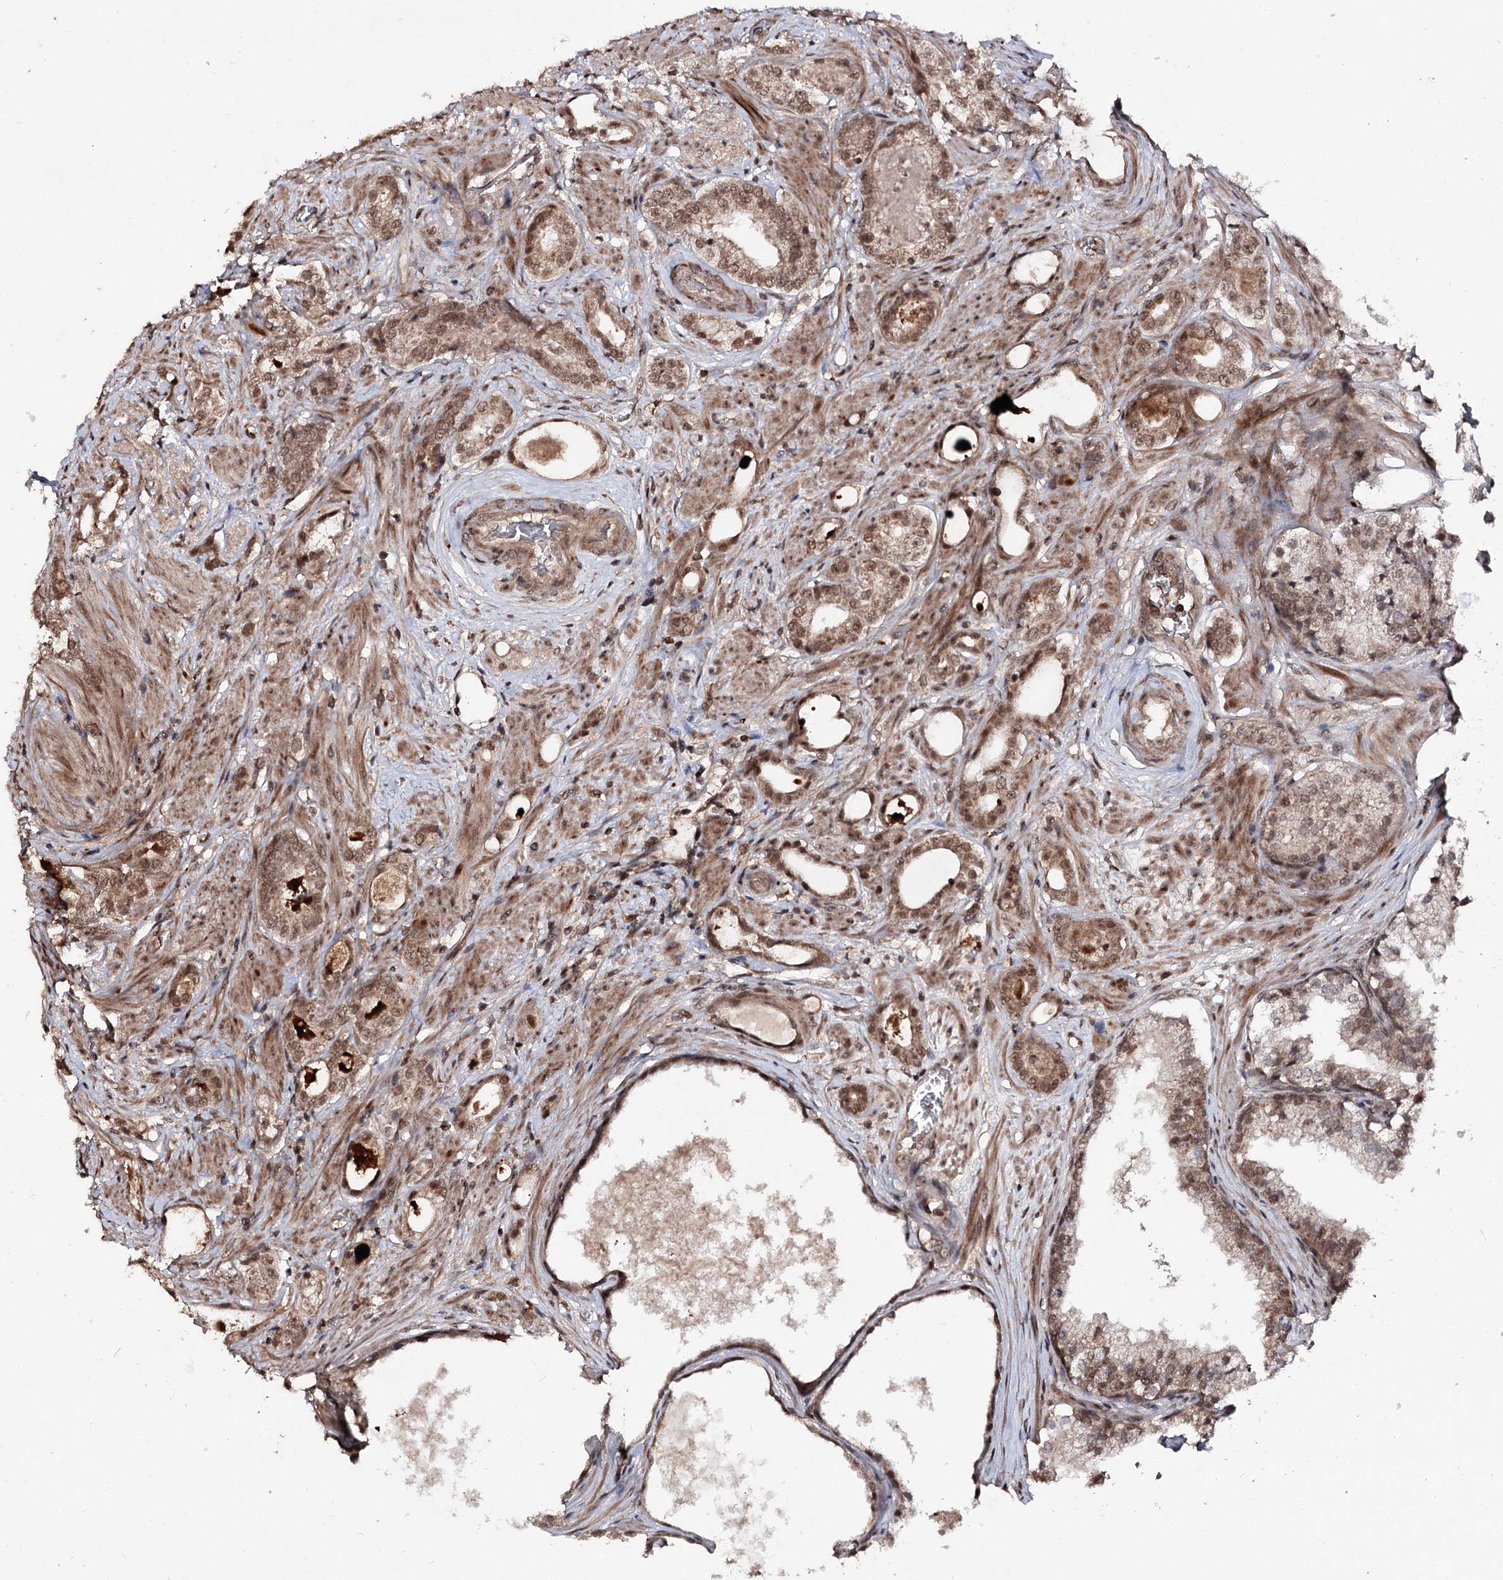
{"staining": {"intensity": "moderate", "quantity": ">75%", "location": "cytoplasmic/membranous,nuclear"}, "tissue": "prostate cancer", "cell_type": "Tumor cells", "image_type": "cancer", "snomed": [{"axis": "morphology", "description": "Adenocarcinoma, High grade"}, {"axis": "topography", "description": "Prostate"}], "caption": "Prostate adenocarcinoma (high-grade) stained with a brown dye exhibits moderate cytoplasmic/membranous and nuclear positive staining in about >75% of tumor cells.", "gene": "FAM53B", "patient": {"sex": "male", "age": 58}}